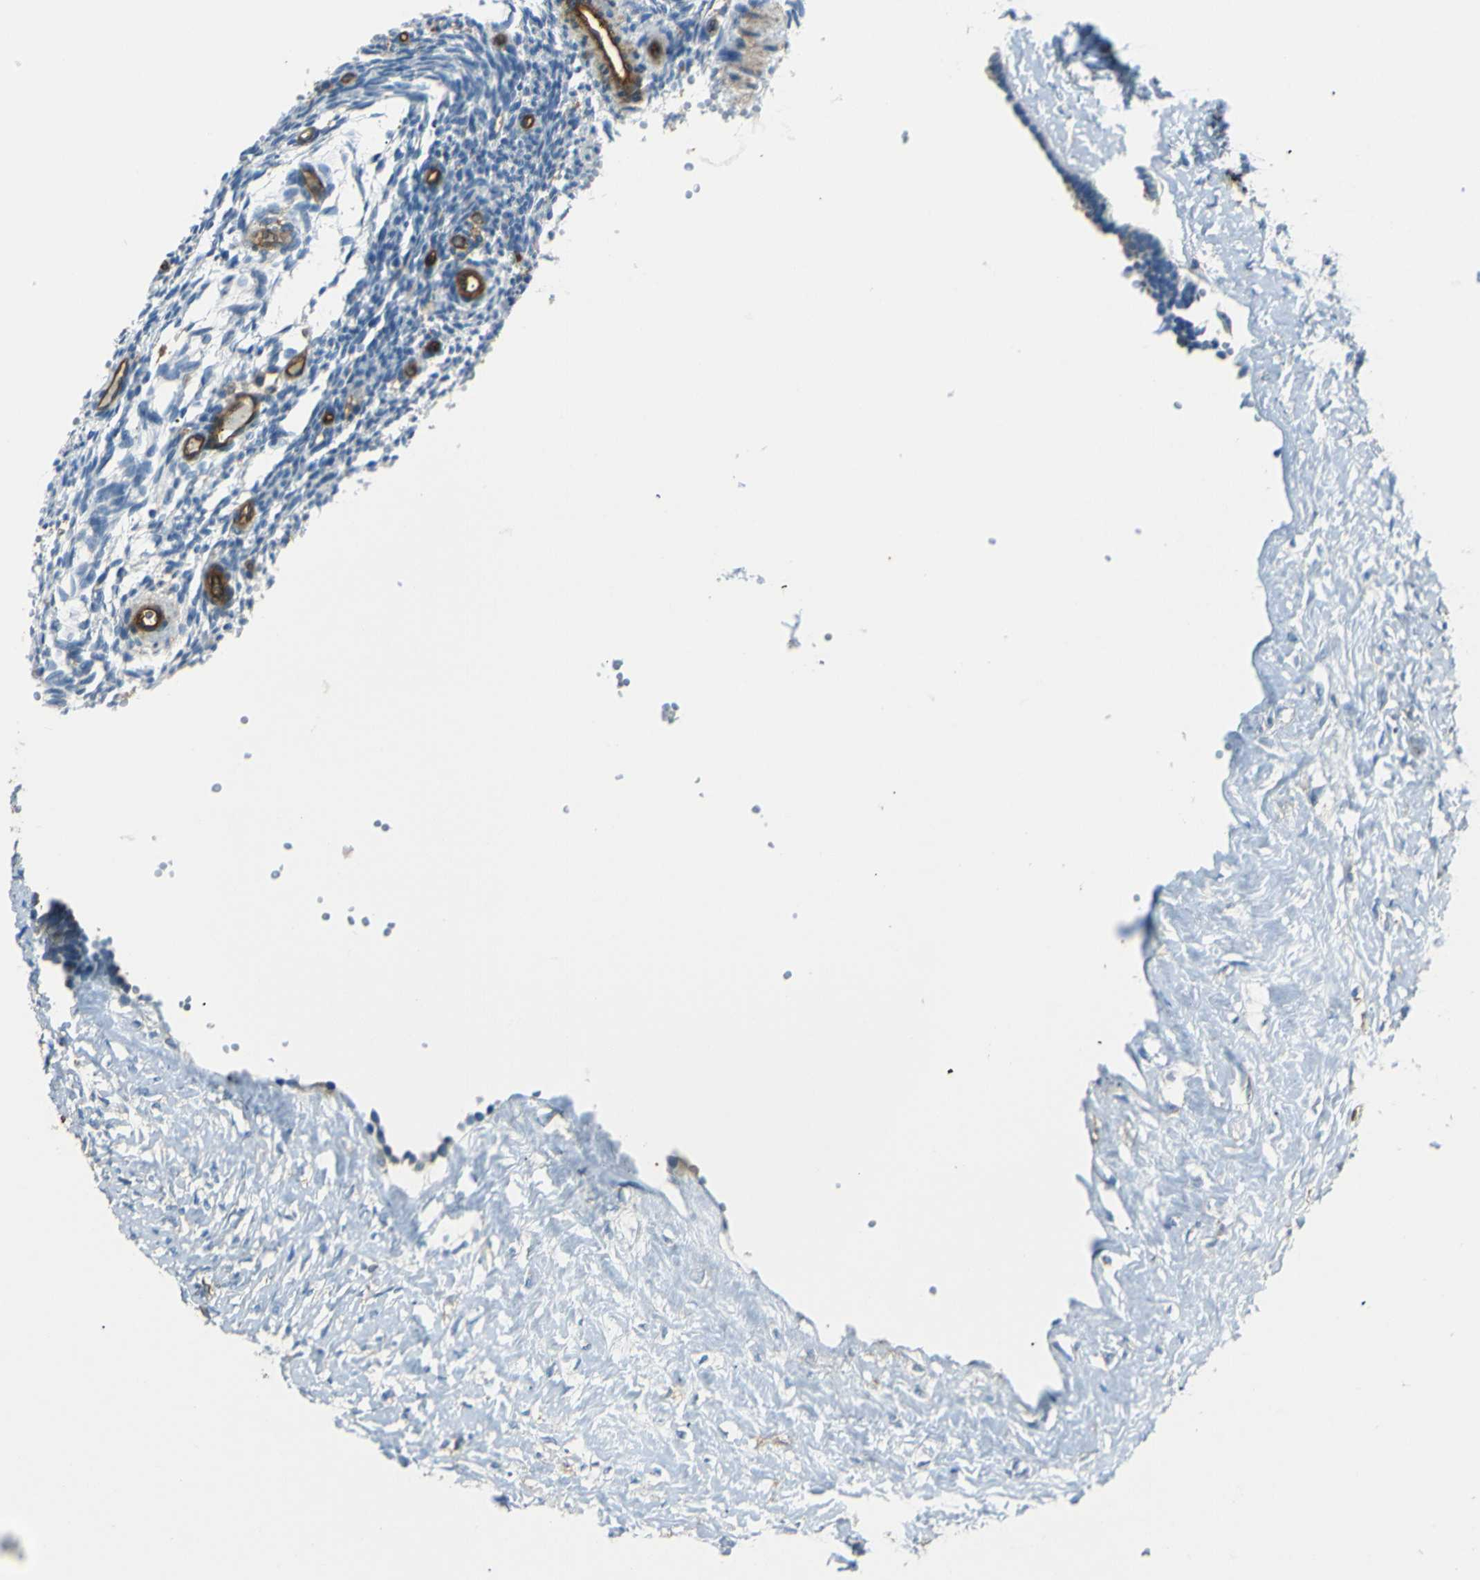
{"staining": {"intensity": "negative", "quantity": "none", "location": "none"}, "tissue": "ovary", "cell_type": "Ovarian stroma cells", "image_type": "normal", "snomed": [{"axis": "morphology", "description": "Normal tissue, NOS"}, {"axis": "topography", "description": "Ovary"}], "caption": "Benign ovary was stained to show a protein in brown. There is no significant expression in ovarian stroma cells. (Brightfield microscopy of DAB (3,3'-diaminobenzidine) immunohistochemistry at high magnification).", "gene": "ENTPD1", "patient": {"sex": "female", "age": 35}}